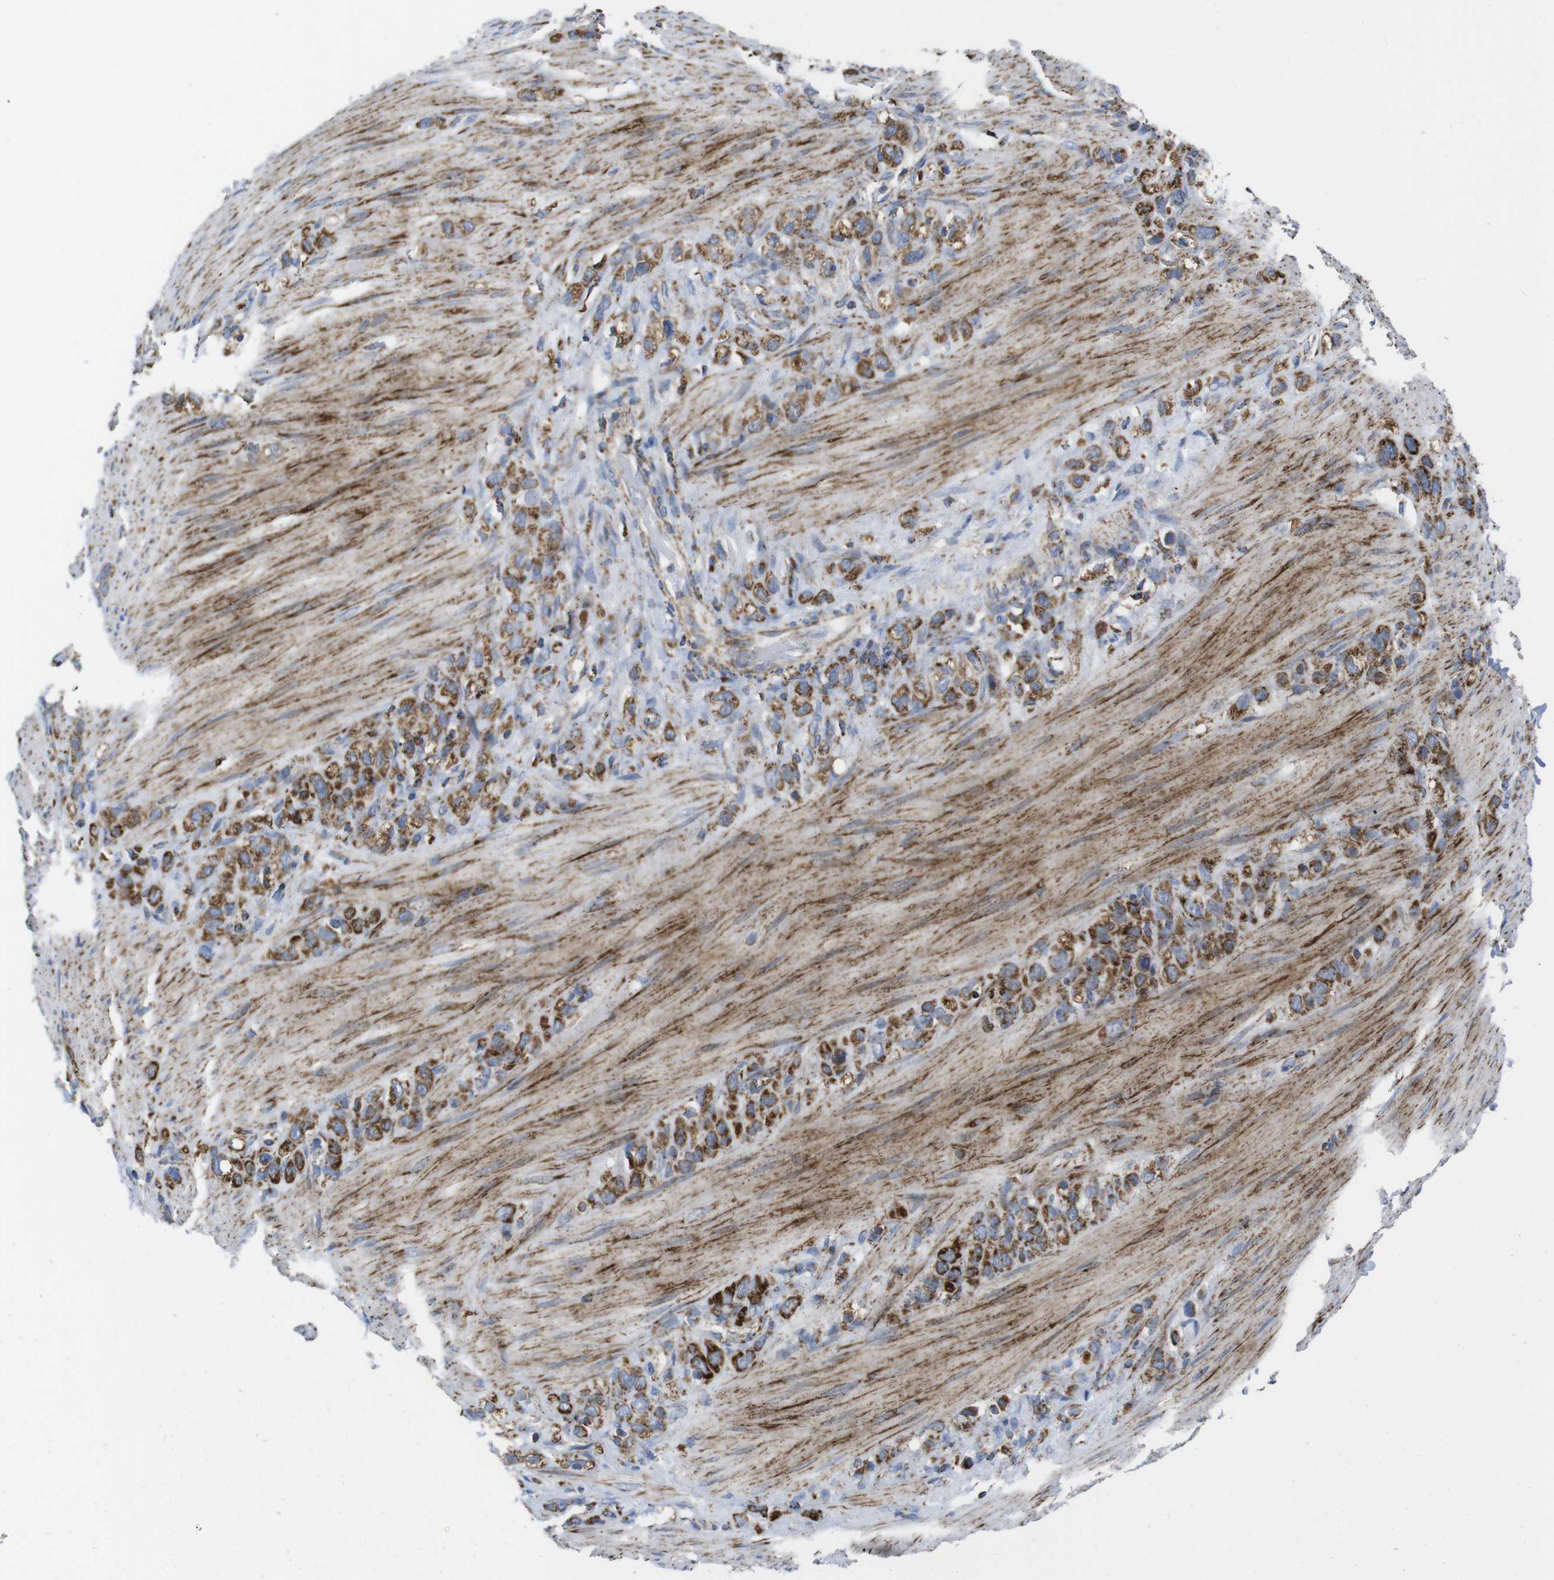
{"staining": {"intensity": "moderate", "quantity": ">75%", "location": "cytoplasmic/membranous"}, "tissue": "stomach cancer", "cell_type": "Tumor cells", "image_type": "cancer", "snomed": [{"axis": "morphology", "description": "Adenocarcinoma, NOS"}, {"axis": "morphology", "description": "Adenocarcinoma, High grade"}, {"axis": "topography", "description": "Stomach, upper"}, {"axis": "topography", "description": "Stomach, lower"}], "caption": "Protein positivity by IHC reveals moderate cytoplasmic/membranous staining in approximately >75% of tumor cells in stomach cancer.", "gene": "TMEM192", "patient": {"sex": "female", "age": 65}}